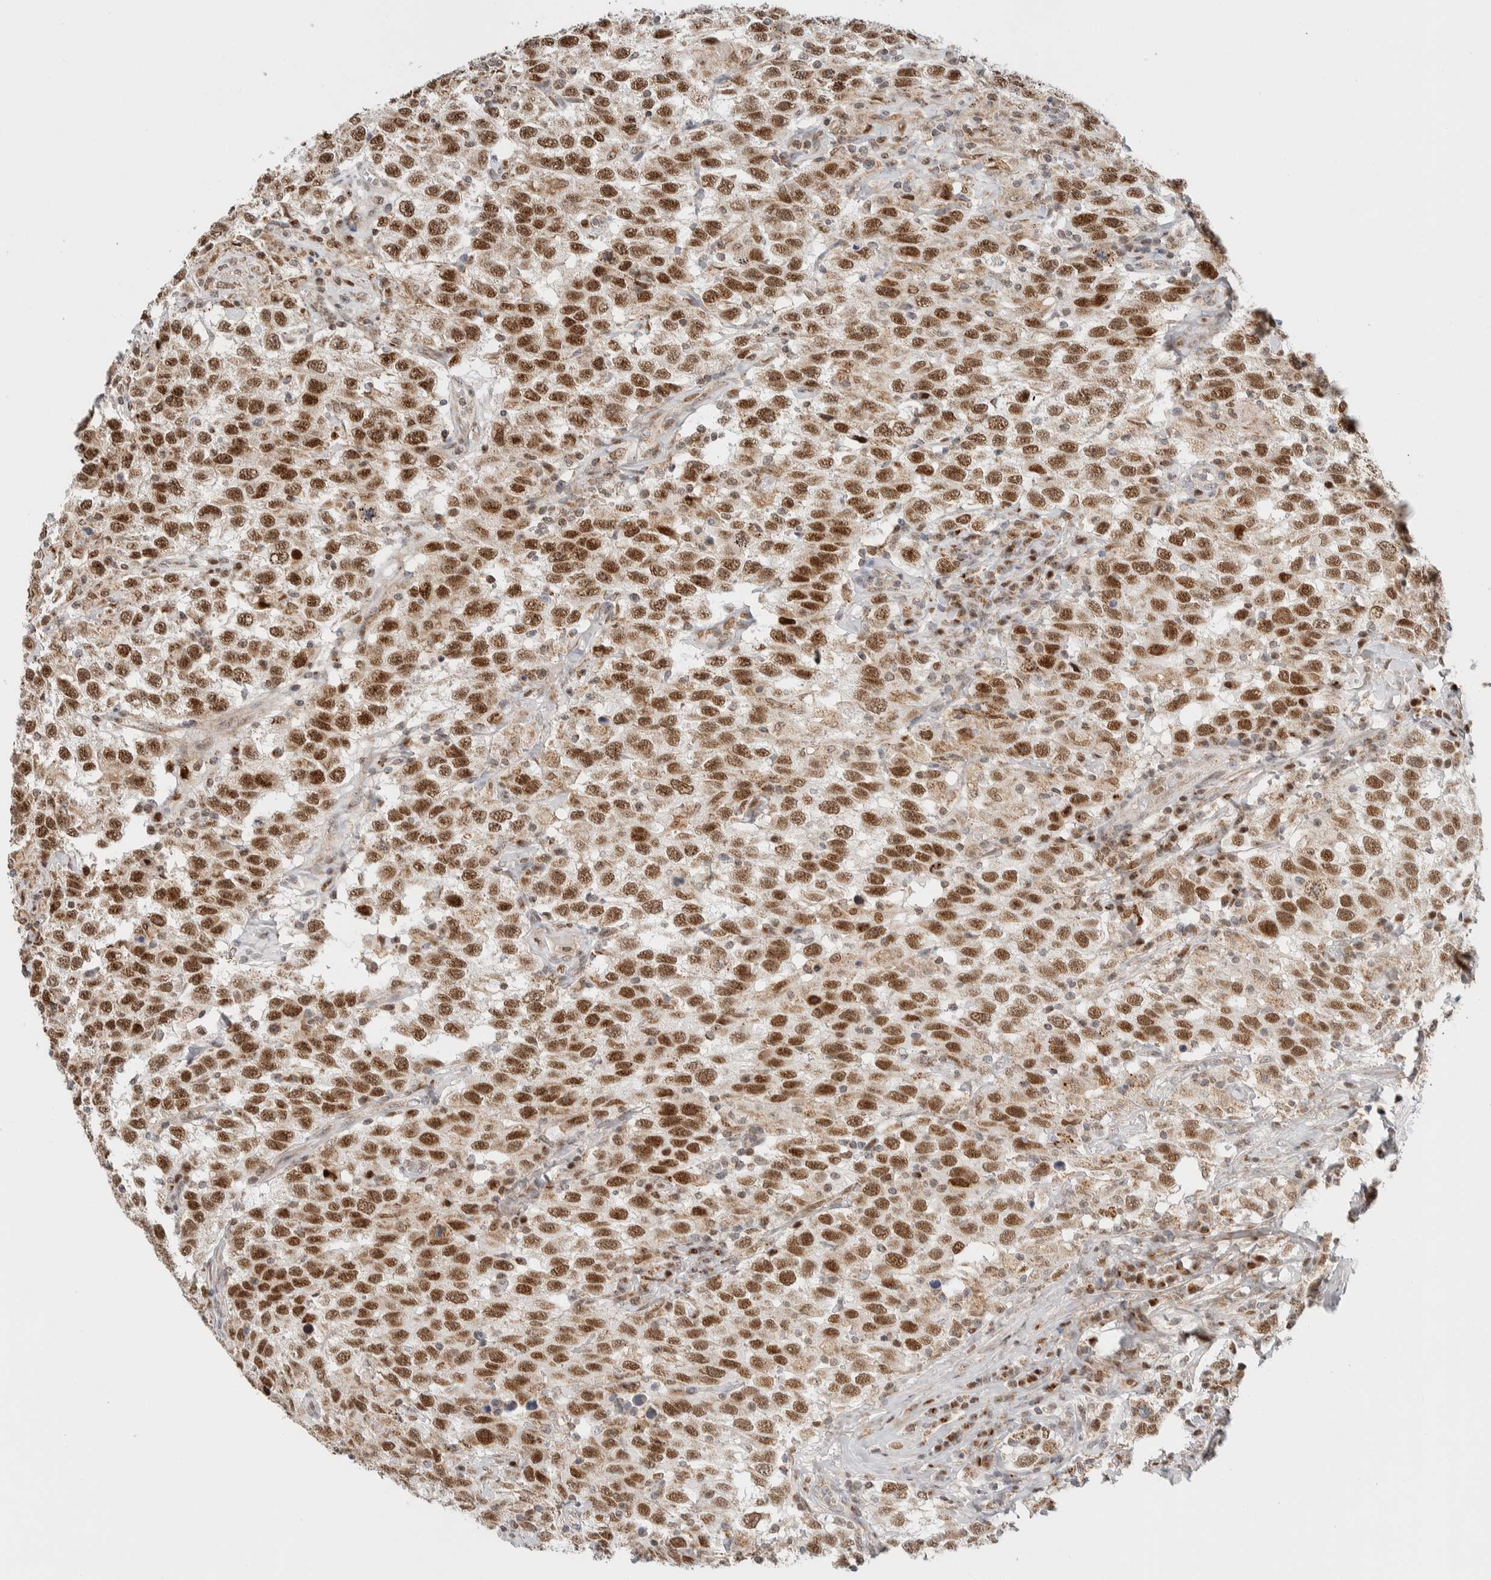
{"staining": {"intensity": "strong", "quantity": ">75%", "location": "nuclear"}, "tissue": "testis cancer", "cell_type": "Tumor cells", "image_type": "cancer", "snomed": [{"axis": "morphology", "description": "Seminoma, NOS"}, {"axis": "topography", "description": "Testis"}], "caption": "Tumor cells exhibit high levels of strong nuclear staining in approximately >75% of cells in testis cancer (seminoma).", "gene": "TSPAN32", "patient": {"sex": "male", "age": 41}}